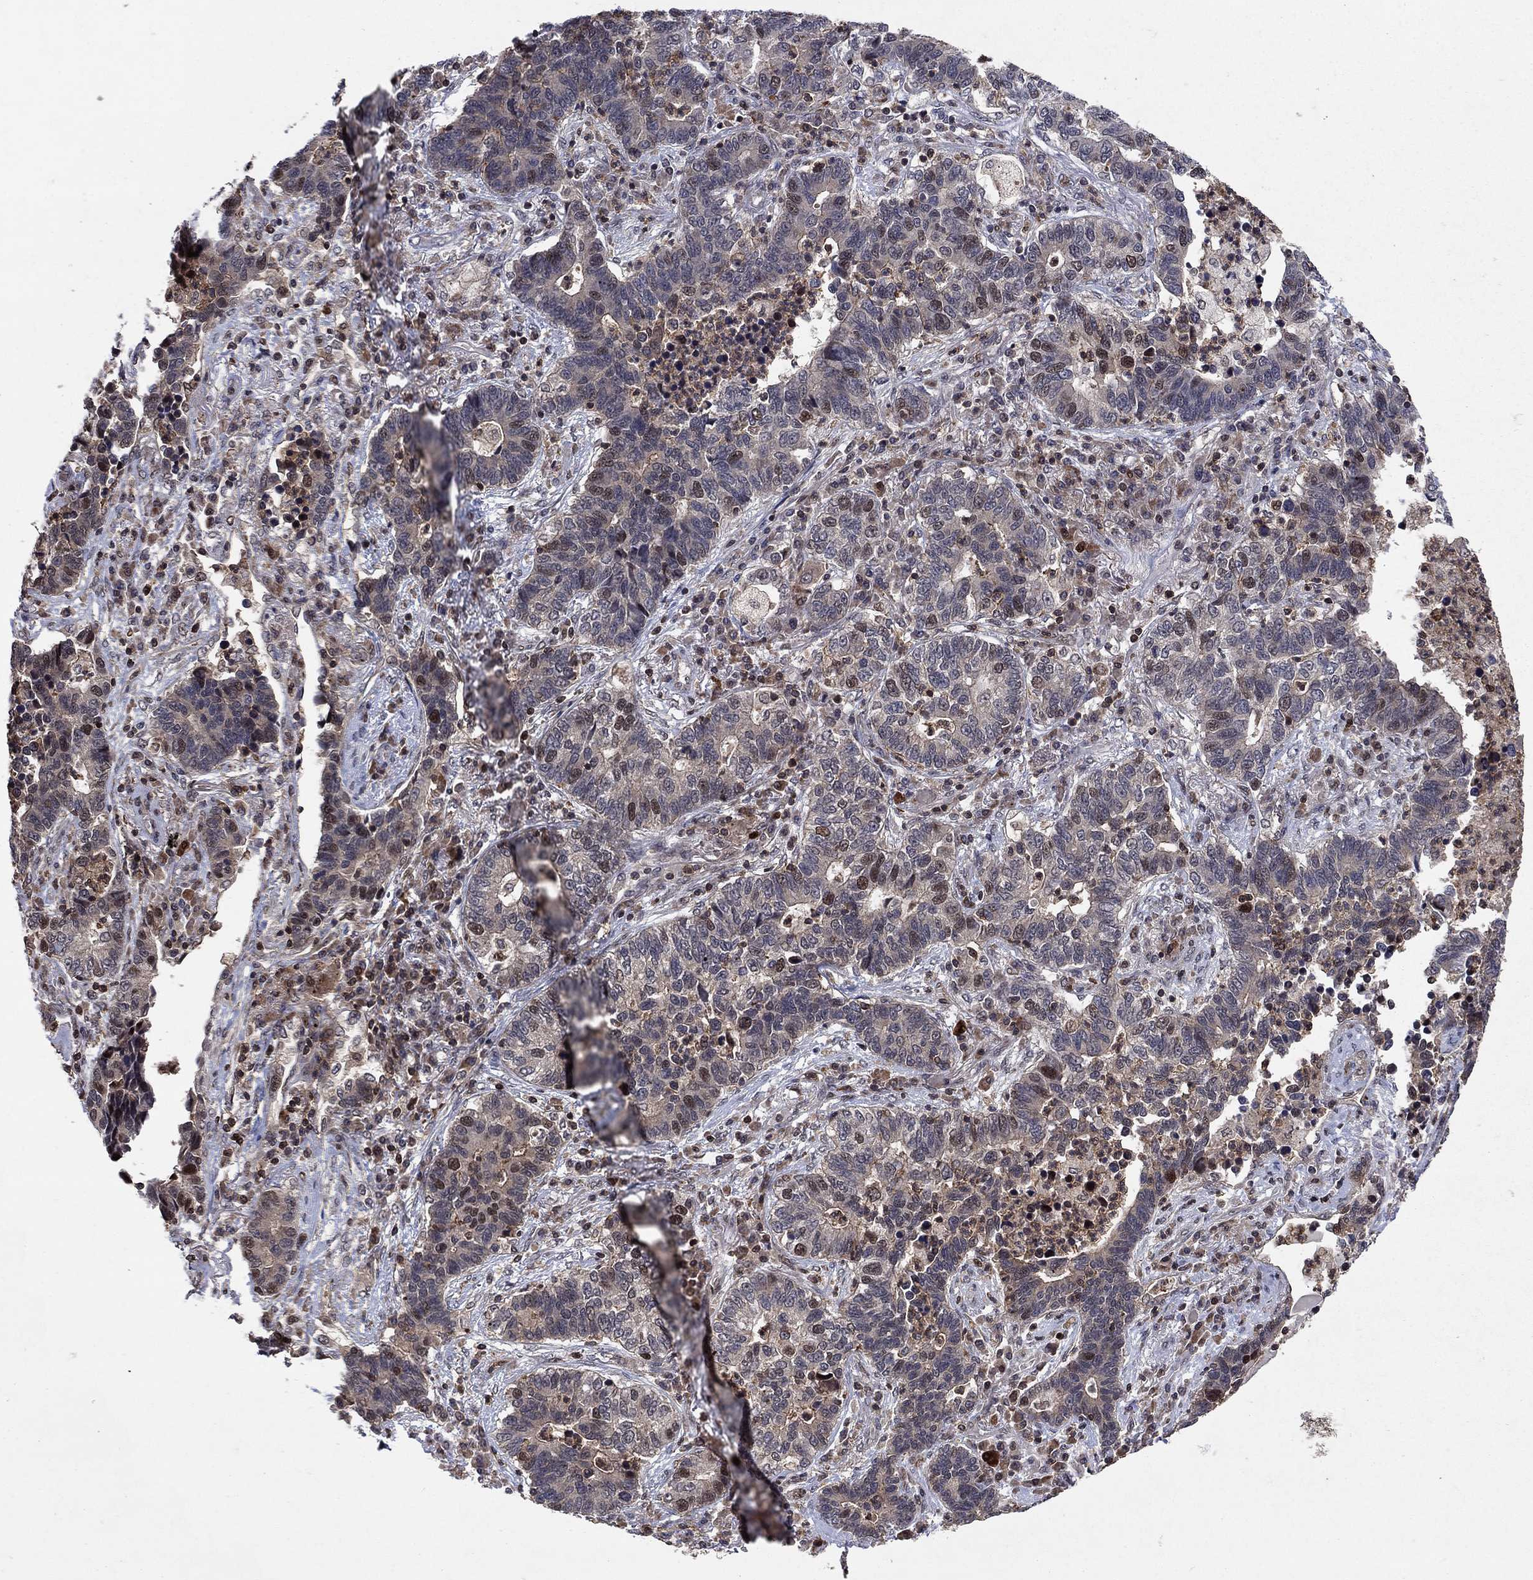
{"staining": {"intensity": "moderate", "quantity": "<25%", "location": "nuclear"}, "tissue": "lung cancer", "cell_type": "Tumor cells", "image_type": "cancer", "snomed": [{"axis": "morphology", "description": "Adenocarcinoma, NOS"}, {"axis": "topography", "description": "Lung"}], "caption": "DAB immunohistochemical staining of lung cancer demonstrates moderate nuclear protein positivity in about <25% of tumor cells. (DAB IHC with brightfield microscopy, high magnification).", "gene": "CCDC66", "patient": {"sex": "female", "age": 57}}